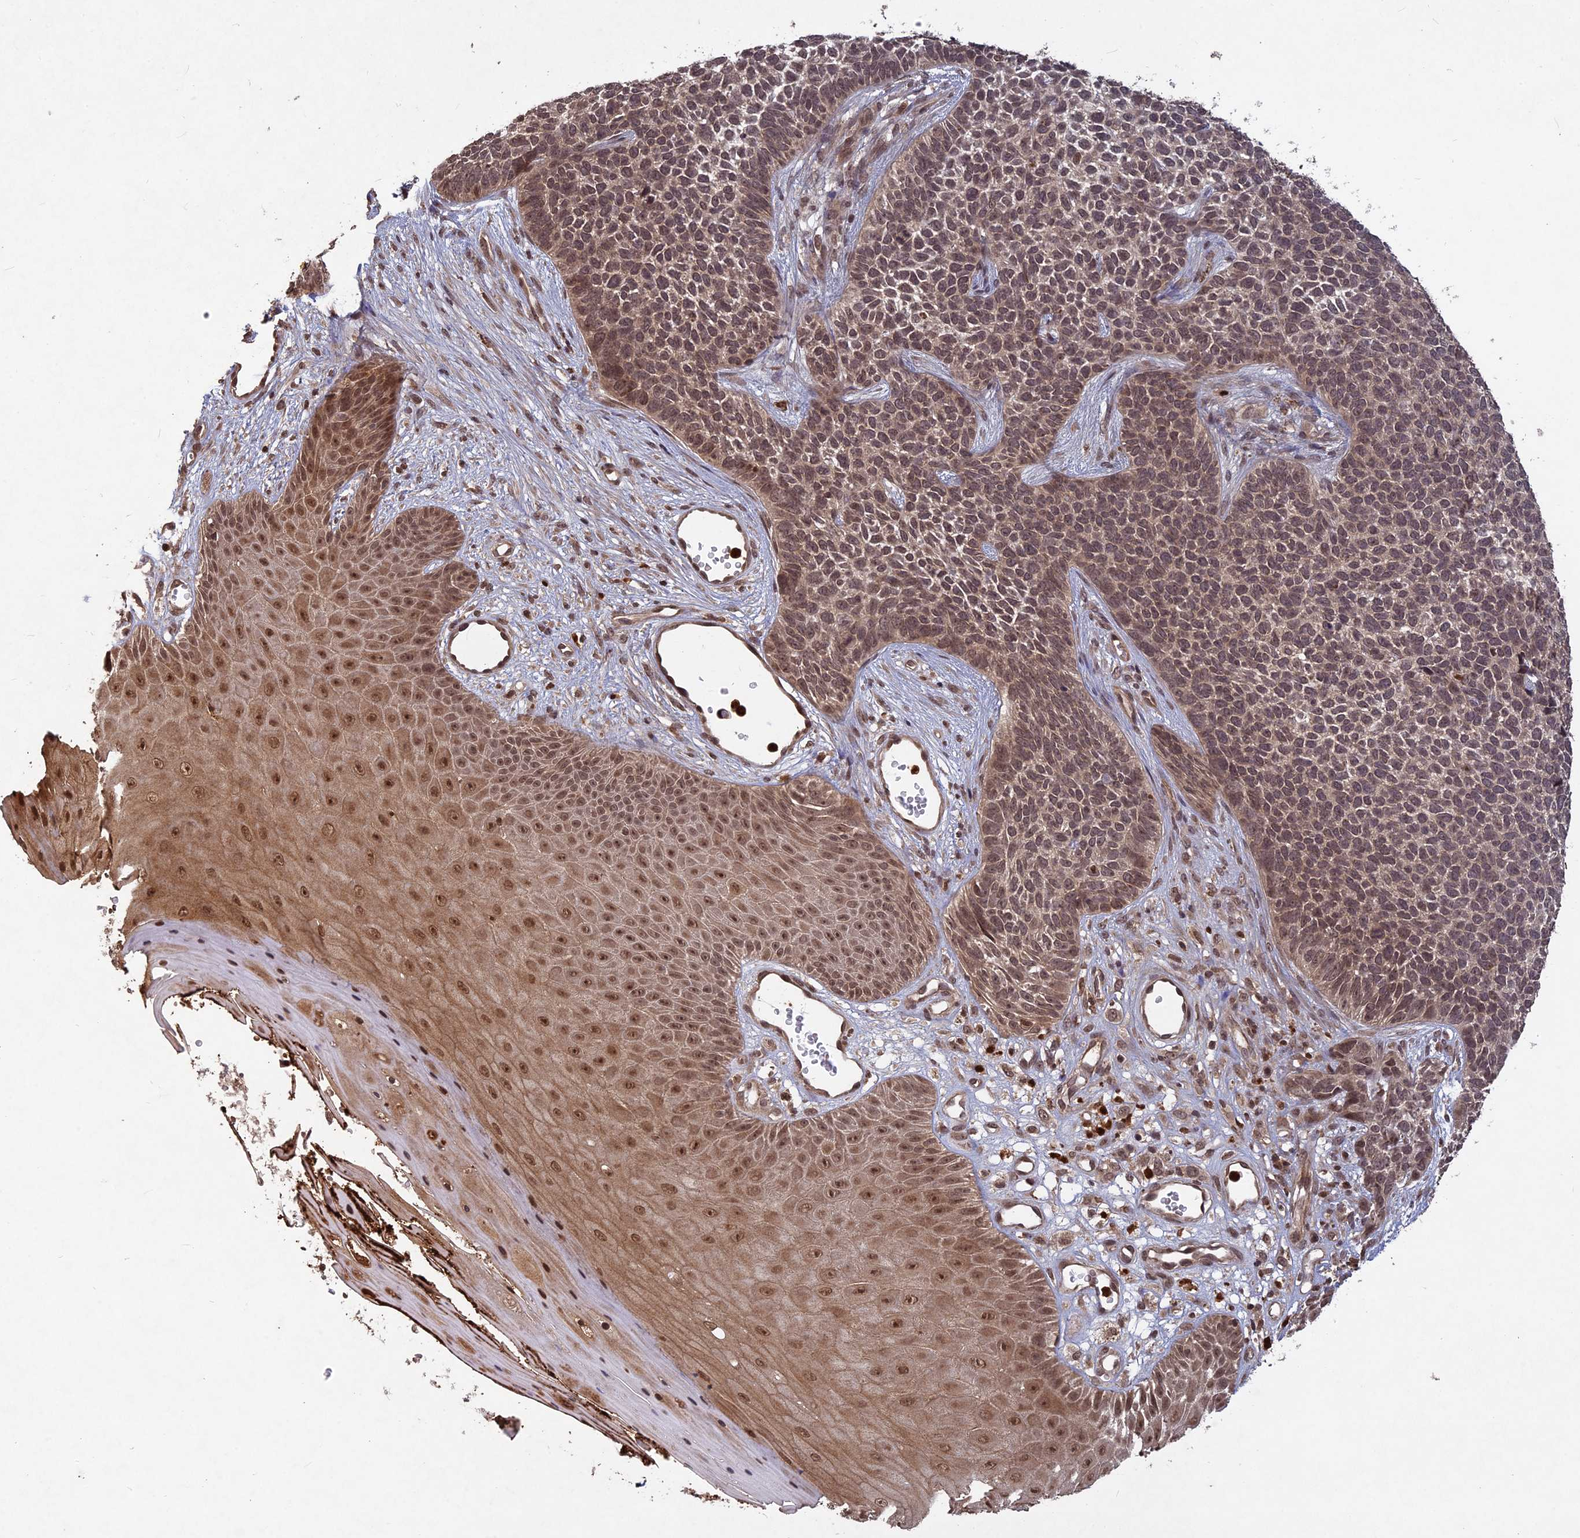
{"staining": {"intensity": "moderate", "quantity": ">75%", "location": "nuclear"}, "tissue": "skin cancer", "cell_type": "Tumor cells", "image_type": "cancer", "snomed": [{"axis": "morphology", "description": "Basal cell carcinoma"}, {"axis": "topography", "description": "Skin"}], "caption": "About >75% of tumor cells in human skin cancer exhibit moderate nuclear protein staining as visualized by brown immunohistochemical staining.", "gene": "SRMS", "patient": {"sex": "female", "age": 84}}